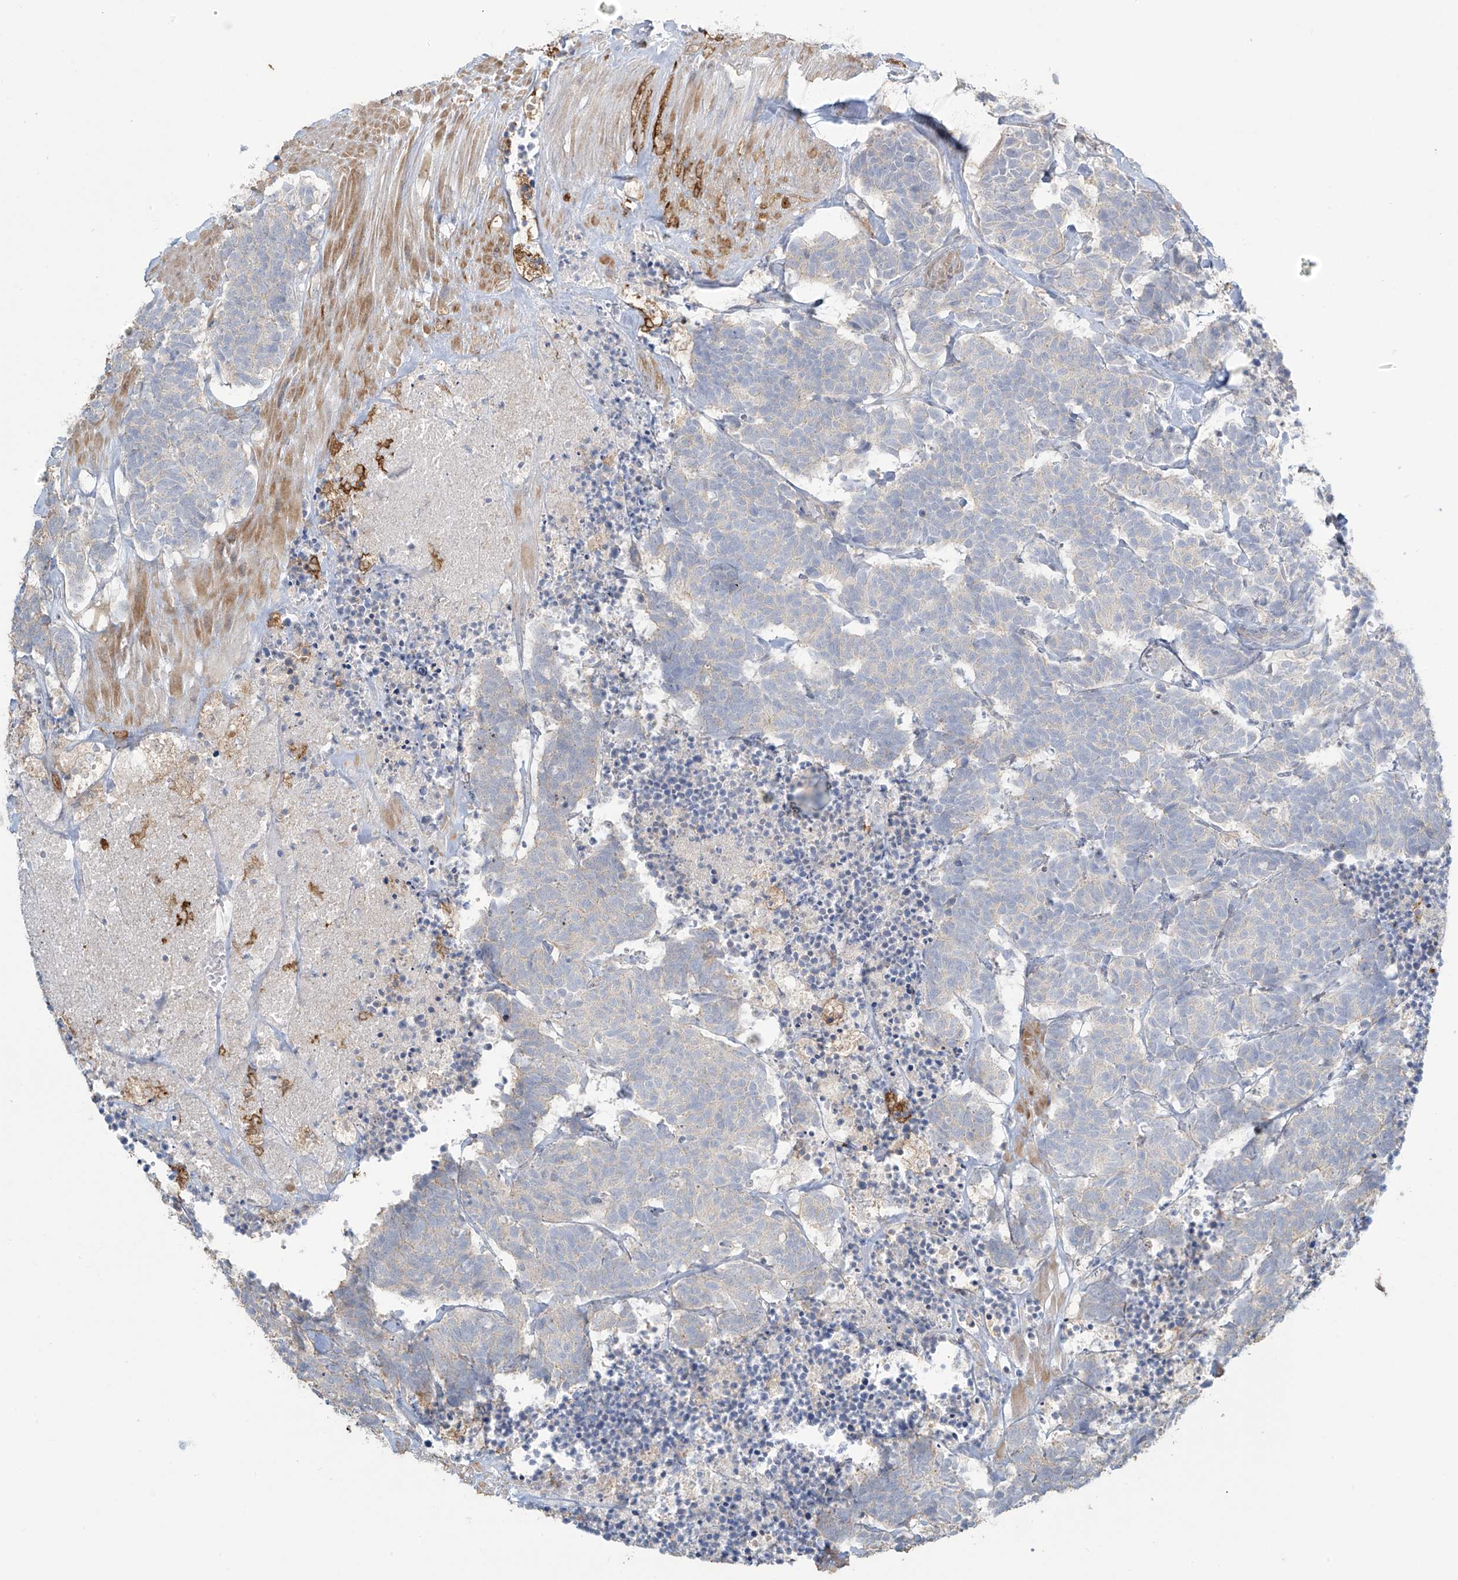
{"staining": {"intensity": "negative", "quantity": "none", "location": "none"}, "tissue": "carcinoid", "cell_type": "Tumor cells", "image_type": "cancer", "snomed": [{"axis": "morphology", "description": "Carcinoma, NOS"}, {"axis": "morphology", "description": "Carcinoid, malignant, NOS"}, {"axis": "topography", "description": "Urinary bladder"}], "caption": "Carcinoid was stained to show a protein in brown. There is no significant positivity in tumor cells.", "gene": "TAGAP", "patient": {"sex": "male", "age": 57}}